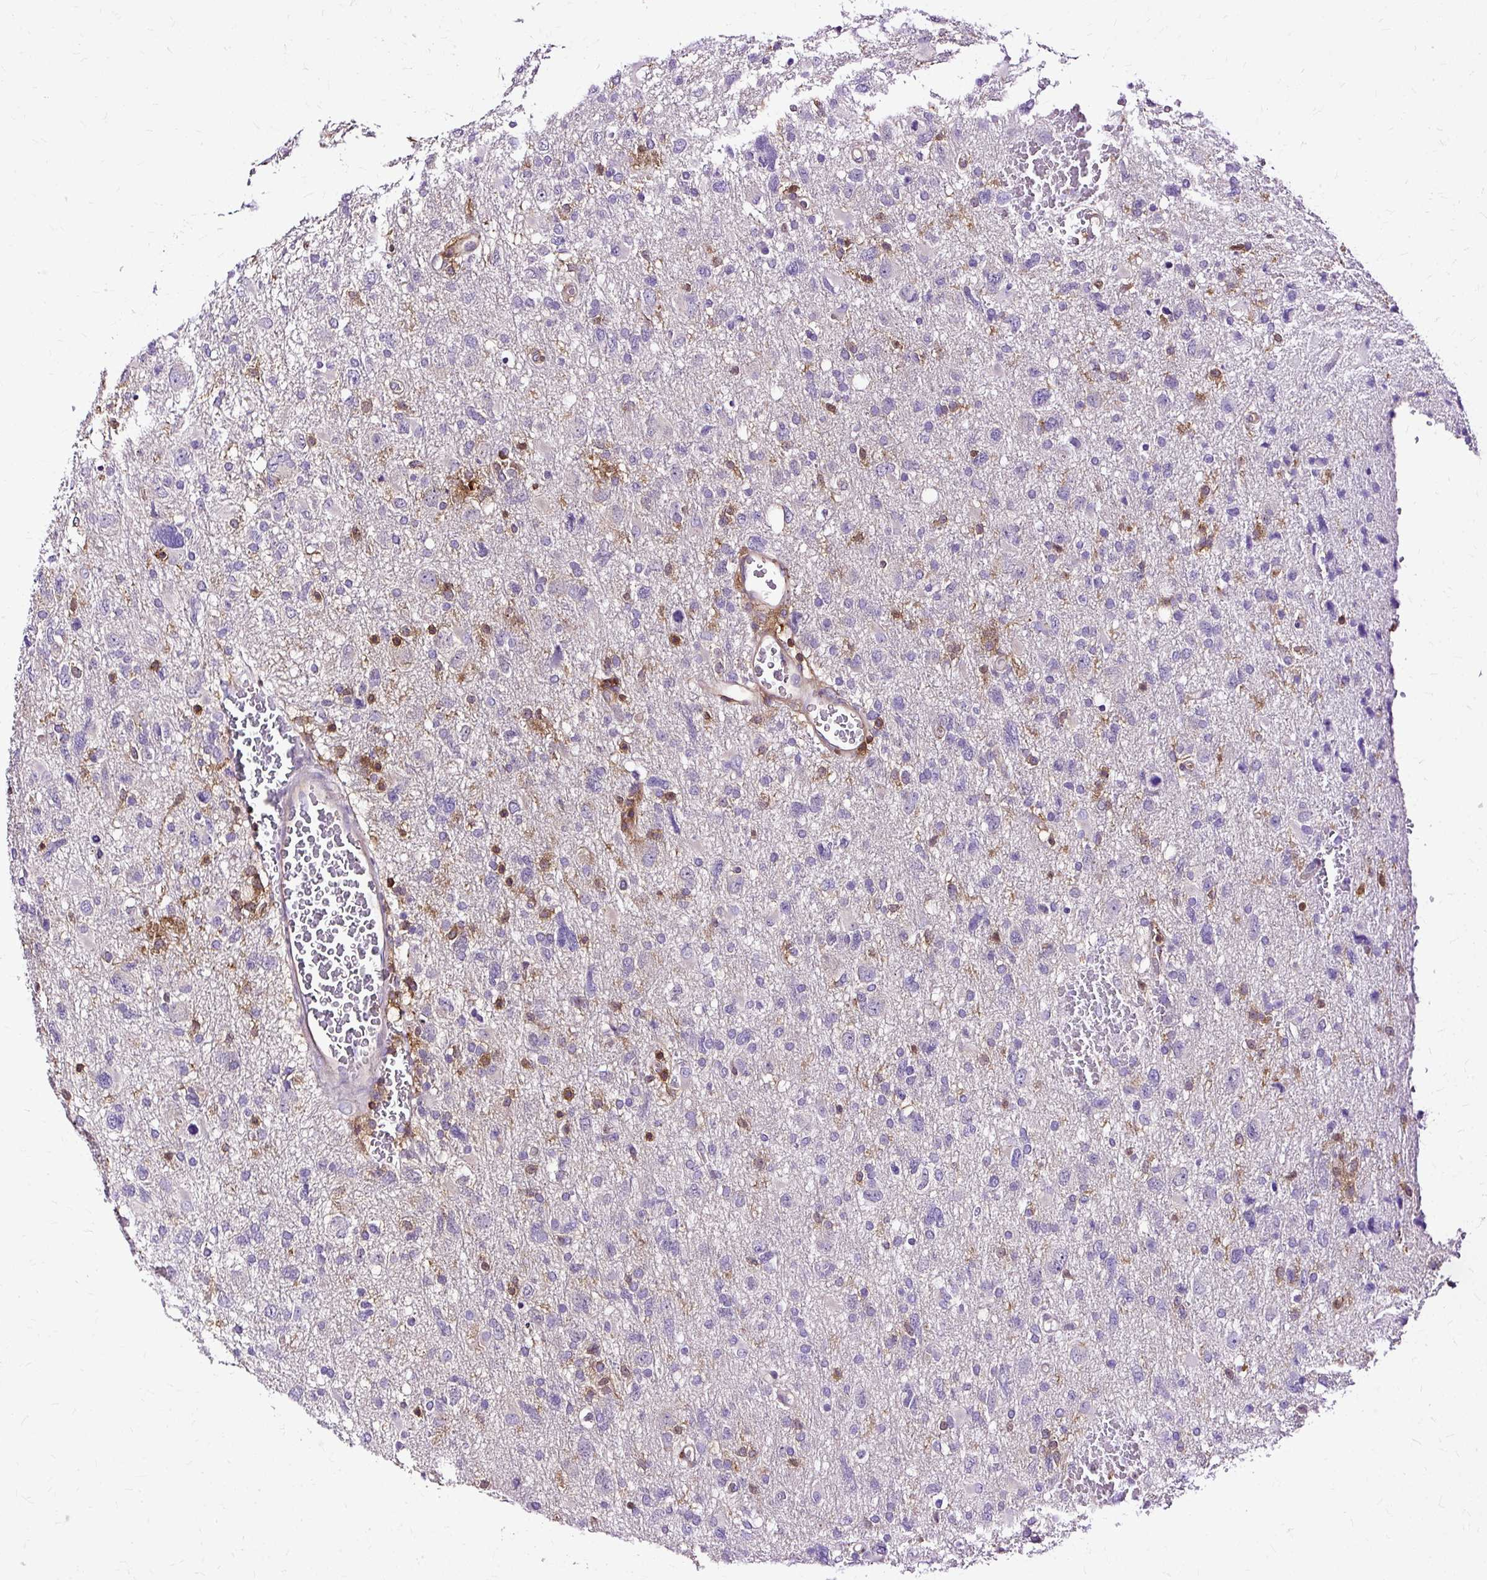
{"staining": {"intensity": "negative", "quantity": "none", "location": "none"}, "tissue": "glioma", "cell_type": "Tumor cells", "image_type": "cancer", "snomed": [{"axis": "morphology", "description": "Glioma, malignant, High grade"}, {"axis": "topography", "description": "Brain"}], "caption": "IHC of human glioma shows no positivity in tumor cells.", "gene": "TWF2", "patient": {"sex": "male", "age": 61}}